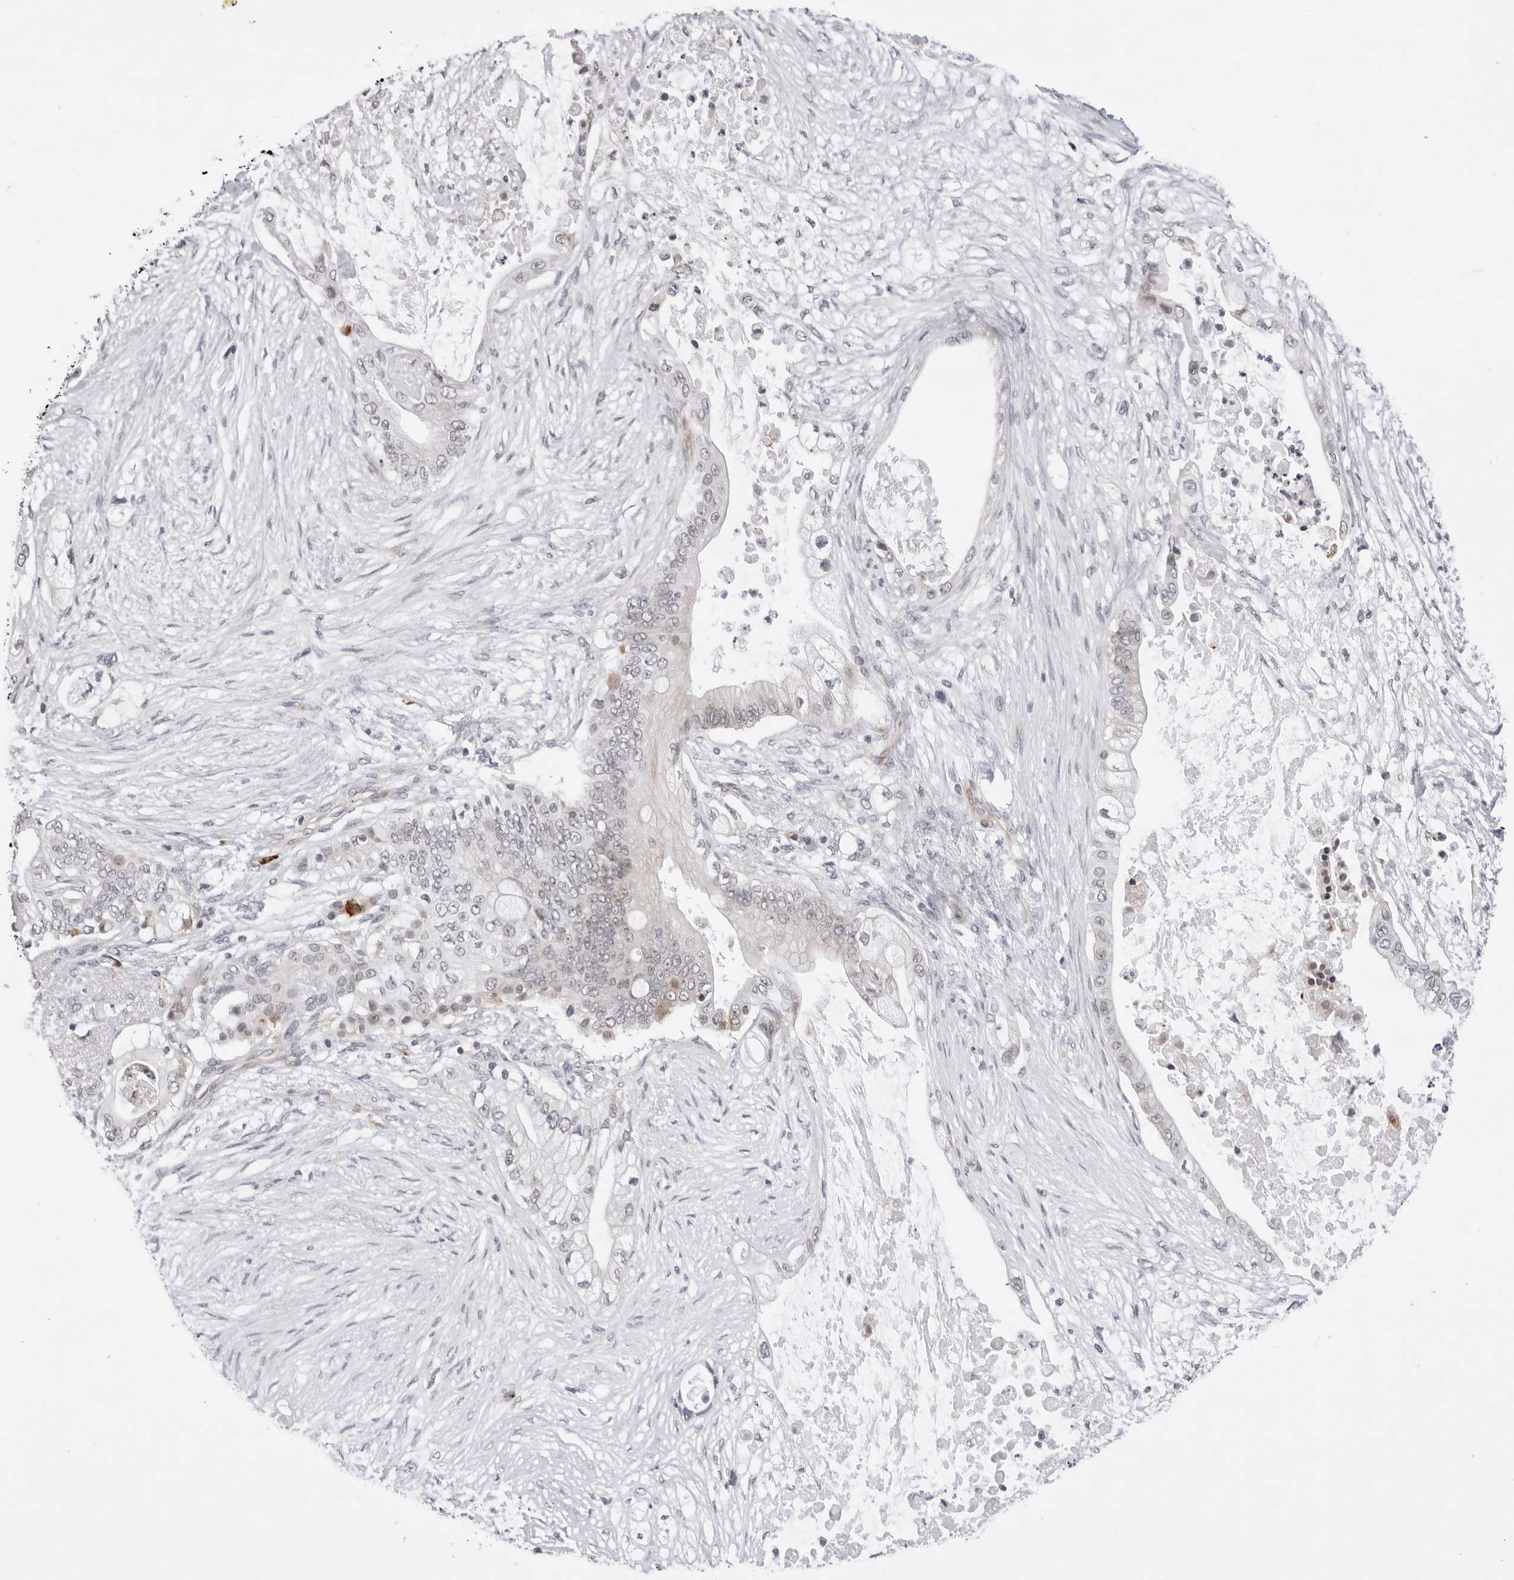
{"staining": {"intensity": "negative", "quantity": "none", "location": "none"}, "tissue": "pancreatic cancer", "cell_type": "Tumor cells", "image_type": "cancer", "snomed": [{"axis": "morphology", "description": "Adenocarcinoma, NOS"}, {"axis": "topography", "description": "Pancreas"}], "caption": "High power microscopy photomicrograph of an immunohistochemistry histopathology image of pancreatic adenocarcinoma, revealing no significant positivity in tumor cells.", "gene": "IL17RA", "patient": {"sex": "male", "age": 53}}